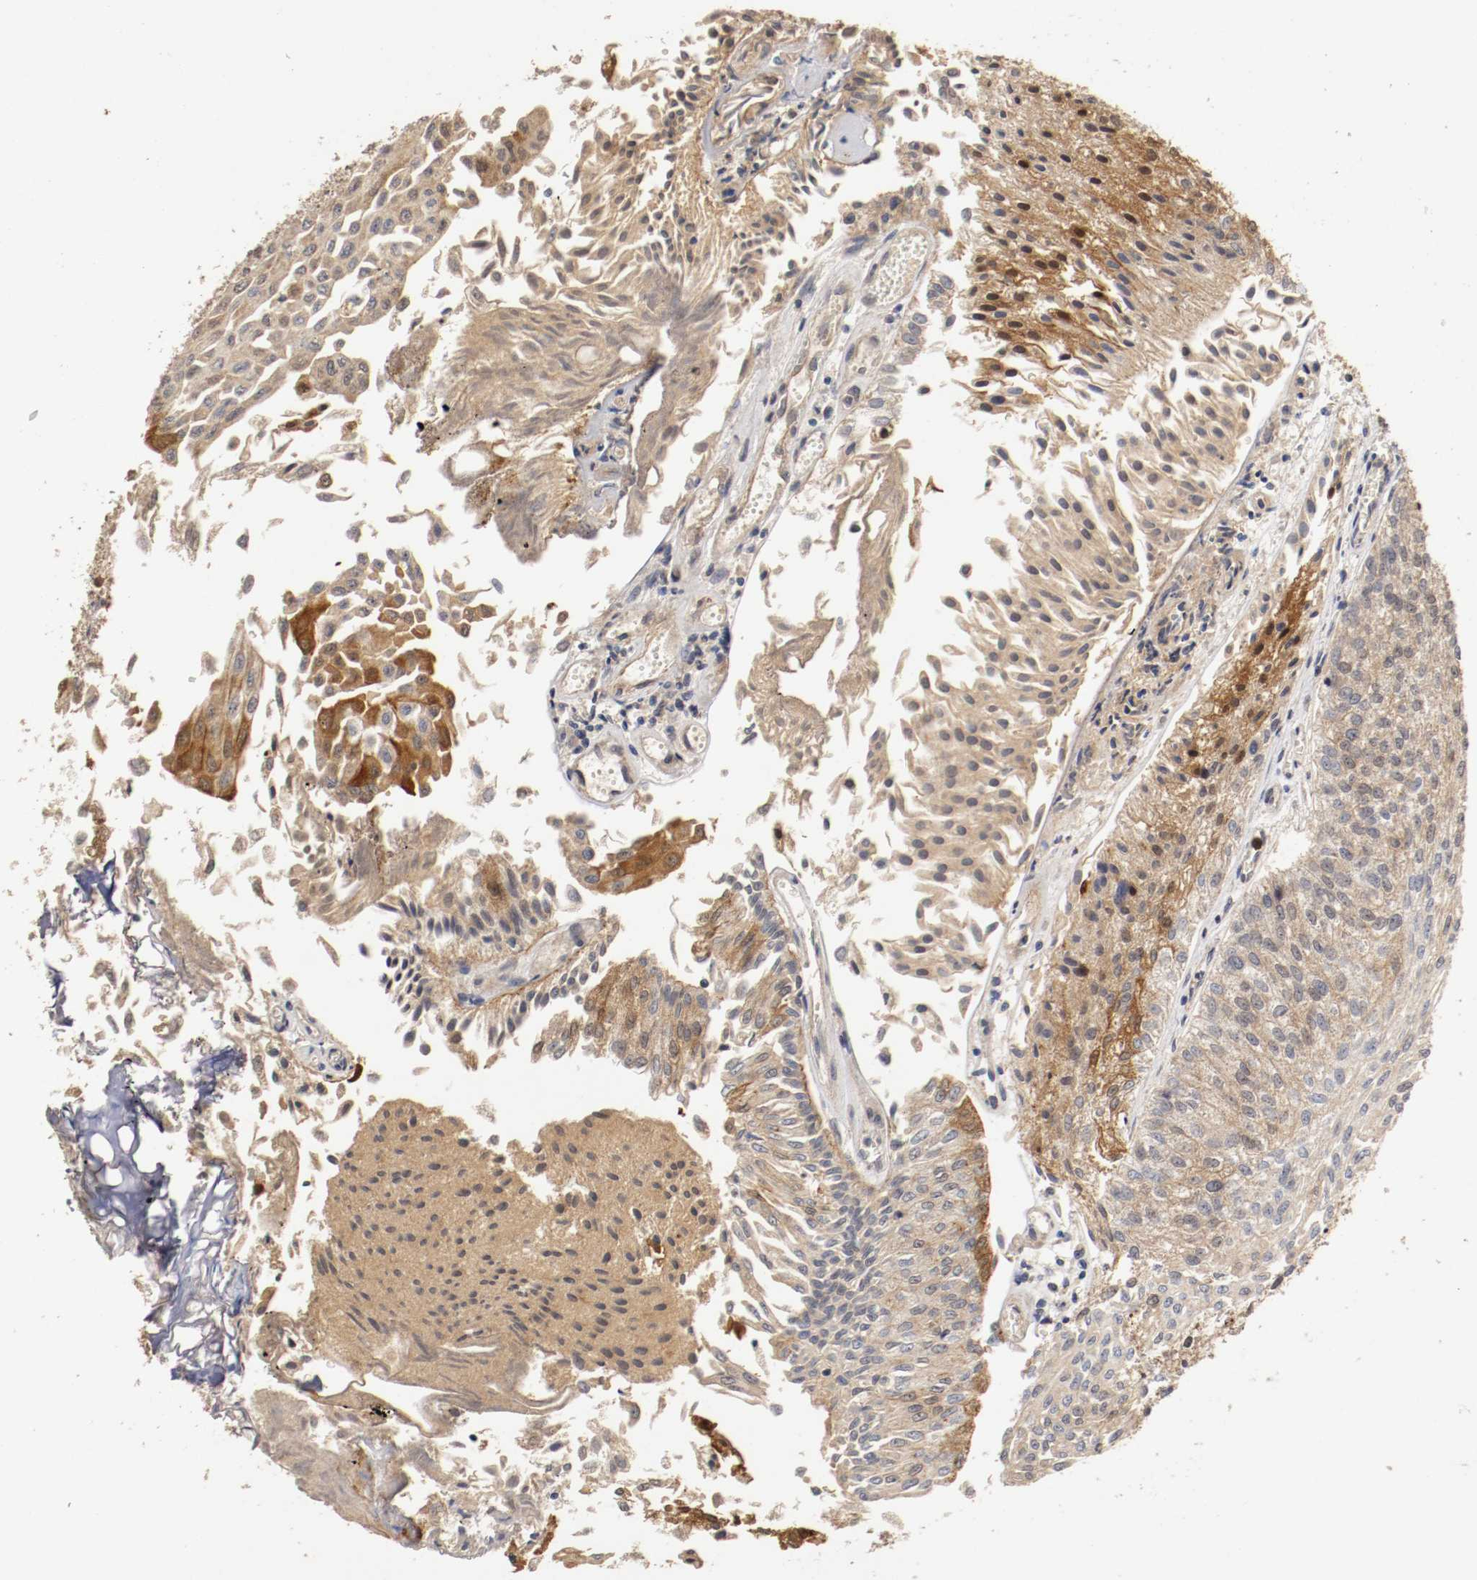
{"staining": {"intensity": "moderate", "quantity": ">75%", "location": "cytoplasmic/membranous"}, "tissue": "urothelial cancer", "cell_type": "Tumor cells", "image_type": "cancer", "snomed": [{"axis": "morphology", "description": "Urothelial carcinoma, Low grade"}, {"axis": "topography", "description": "Urinary bladder"}], "caption": "DAB (3,3'-diaminobenzidine) immunohistochemical staining of human low-grade urothelial carcinoma exhibits moderate cytoplasmic/membranous protein positivity in about >75% of tumor cells.", "gene": "TNFRSF1B", "patient": {"sex": "male", "age": 86}}